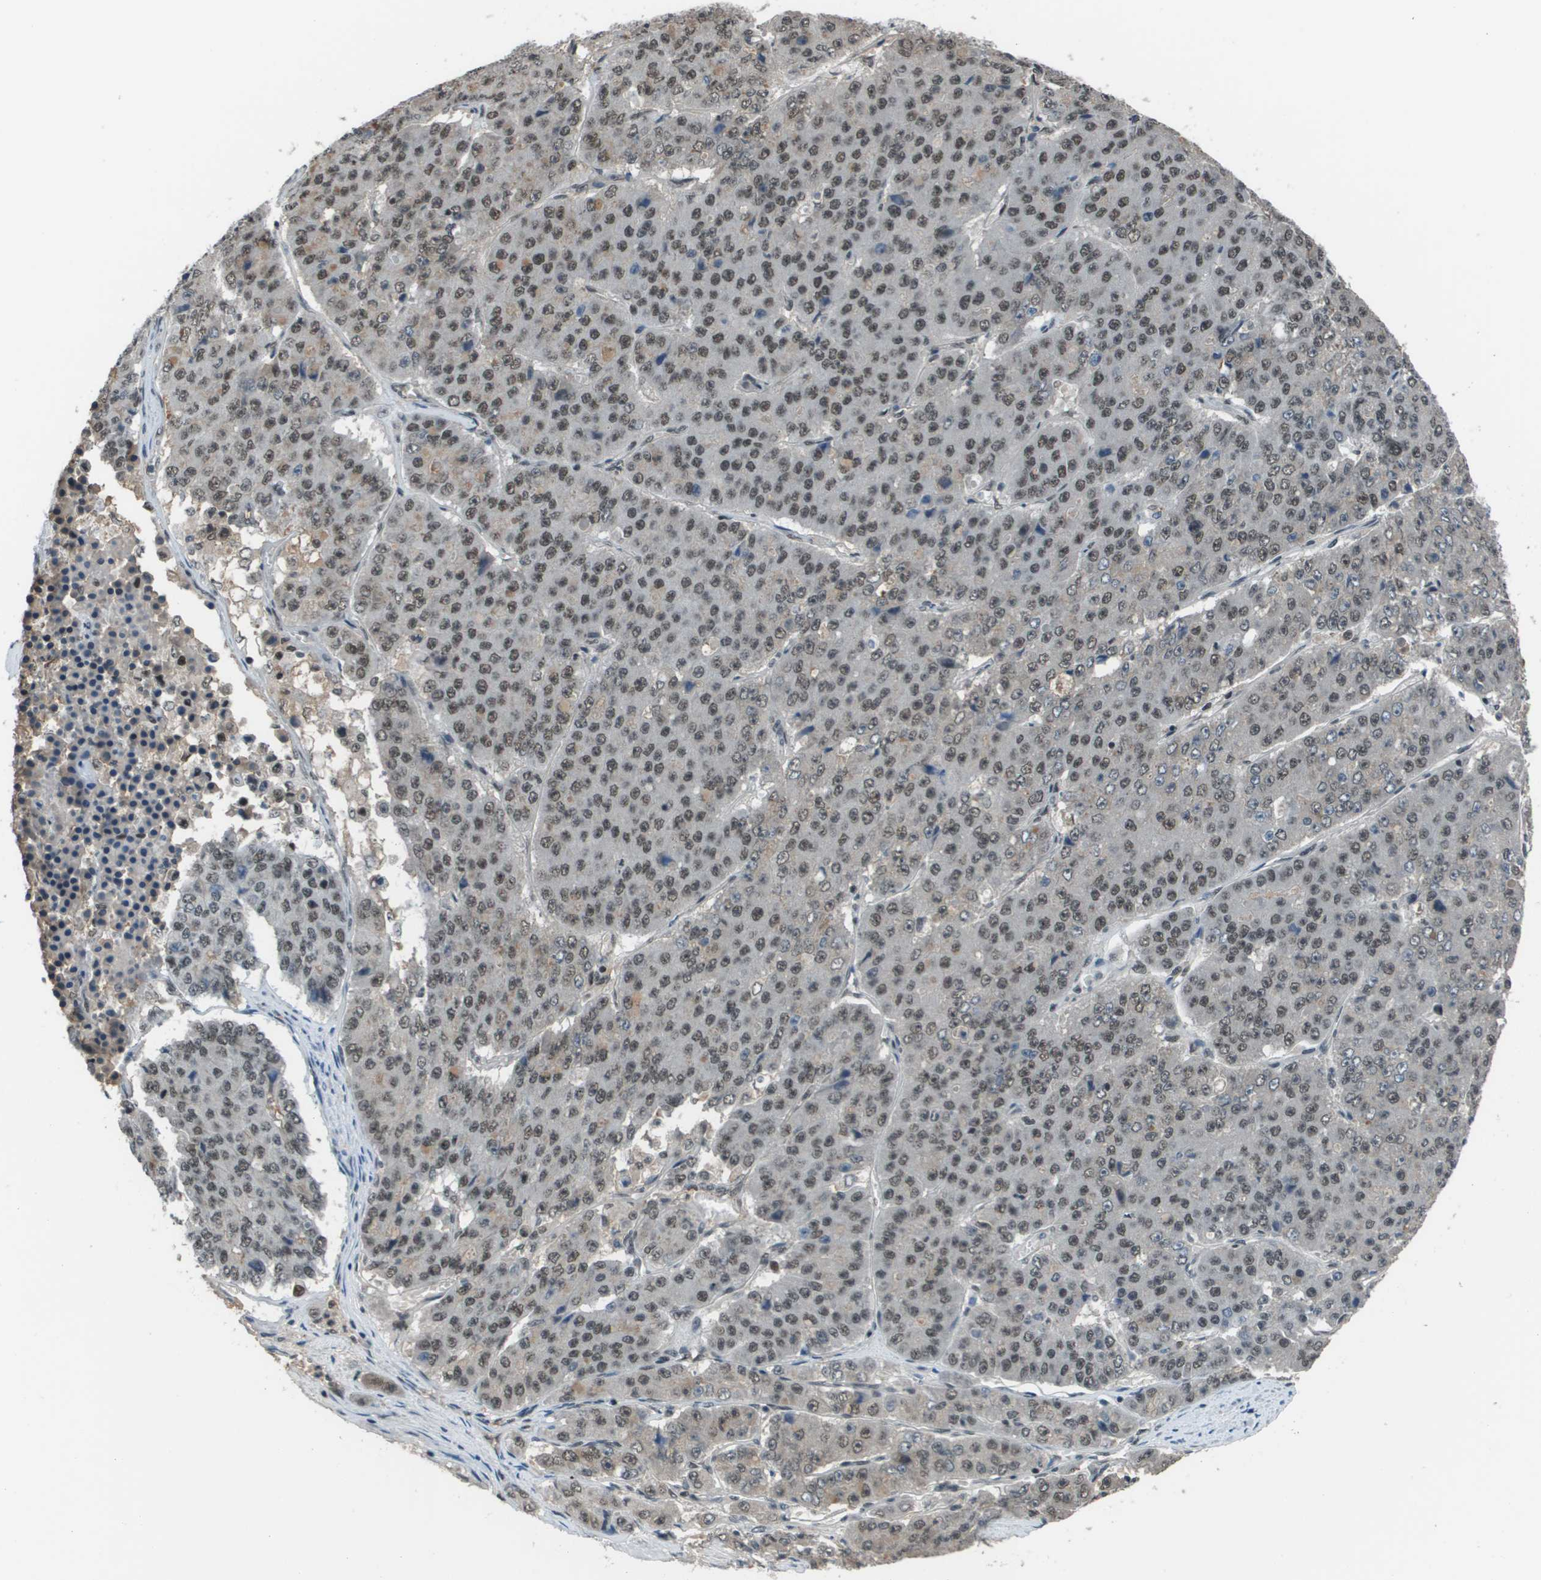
{"staining": {"intensity": "moderate", "quantity": ">75%", "location": "nuclear"}, "tissue": "pancreatic cancer", "cell_type": "Tumor cells", "image_type": "cancer", "snomed": [{"axis": "morphology", "description": "Adenocarcinoma, NOS"}, {"axis": "topography", "description": "Pancreas"}], "caption": "Moderate nuclear expression is present in approximately >75% of tumor cells in pancreatic cancer.", "gene": "THRAP3", "patient": {"sex": "male", "age": 50}}